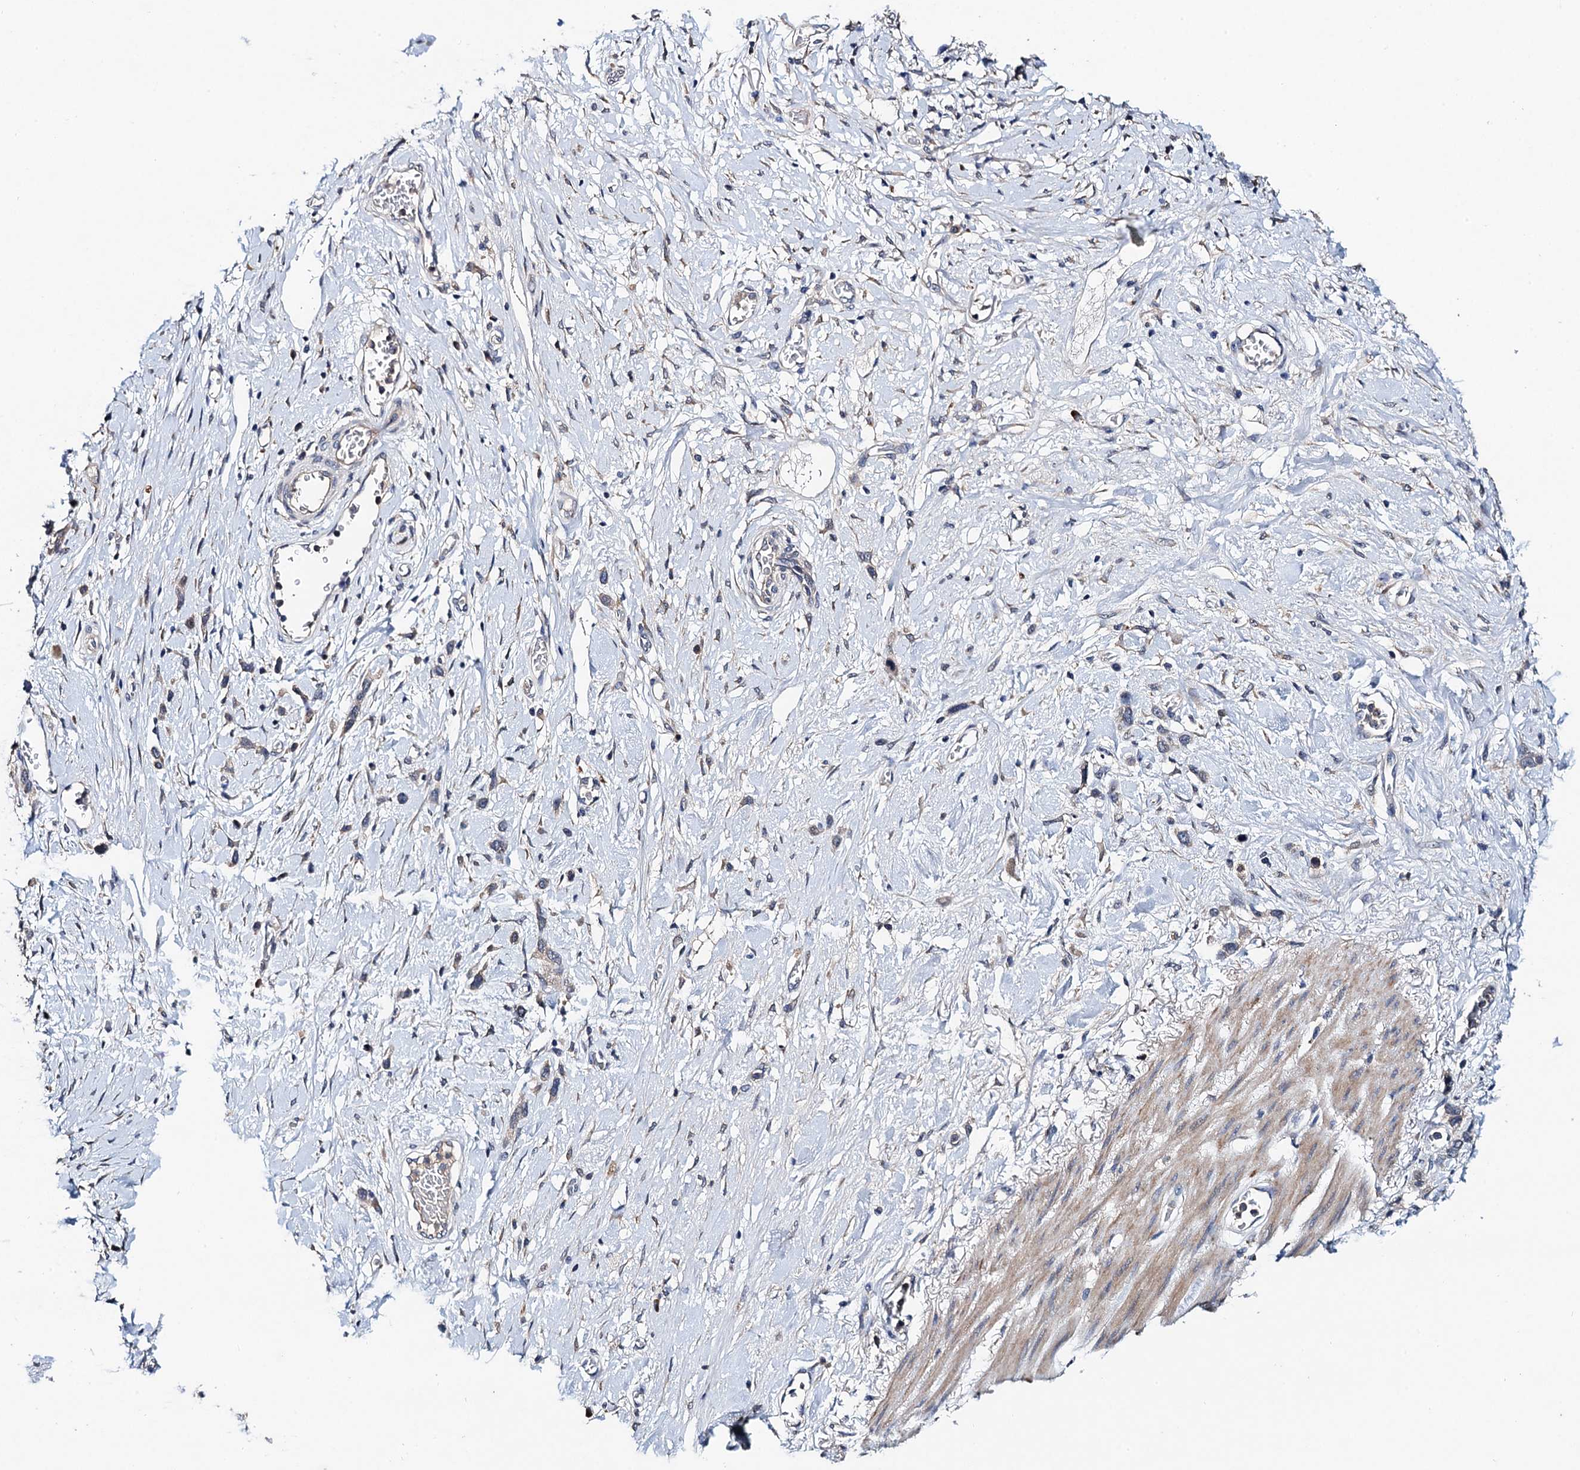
{"staining": {"intensity": "negative", "quantity": "none", "location": "none"}, "tissue": "stomach cancer", "cell_type": "Tumor cells", "image_type": "cancer", "snomed": [{"axis": "morphology", "description": "Adenocarcinoma, NOS"}, {"axis": "morphology", "description": "Adenocarcinoma, High grade"}, {"axis": "topography", "description": "Stomach, upper"}, {"axis": "topography", "description": "Stomach, lower"}], "caption": "The histopathology image reveals no significant expression in tumor cells of stomach cancer (adenocarcinoma).", "gene": "TMEM39B", "patient": {"sex": "female", "age": 65}}